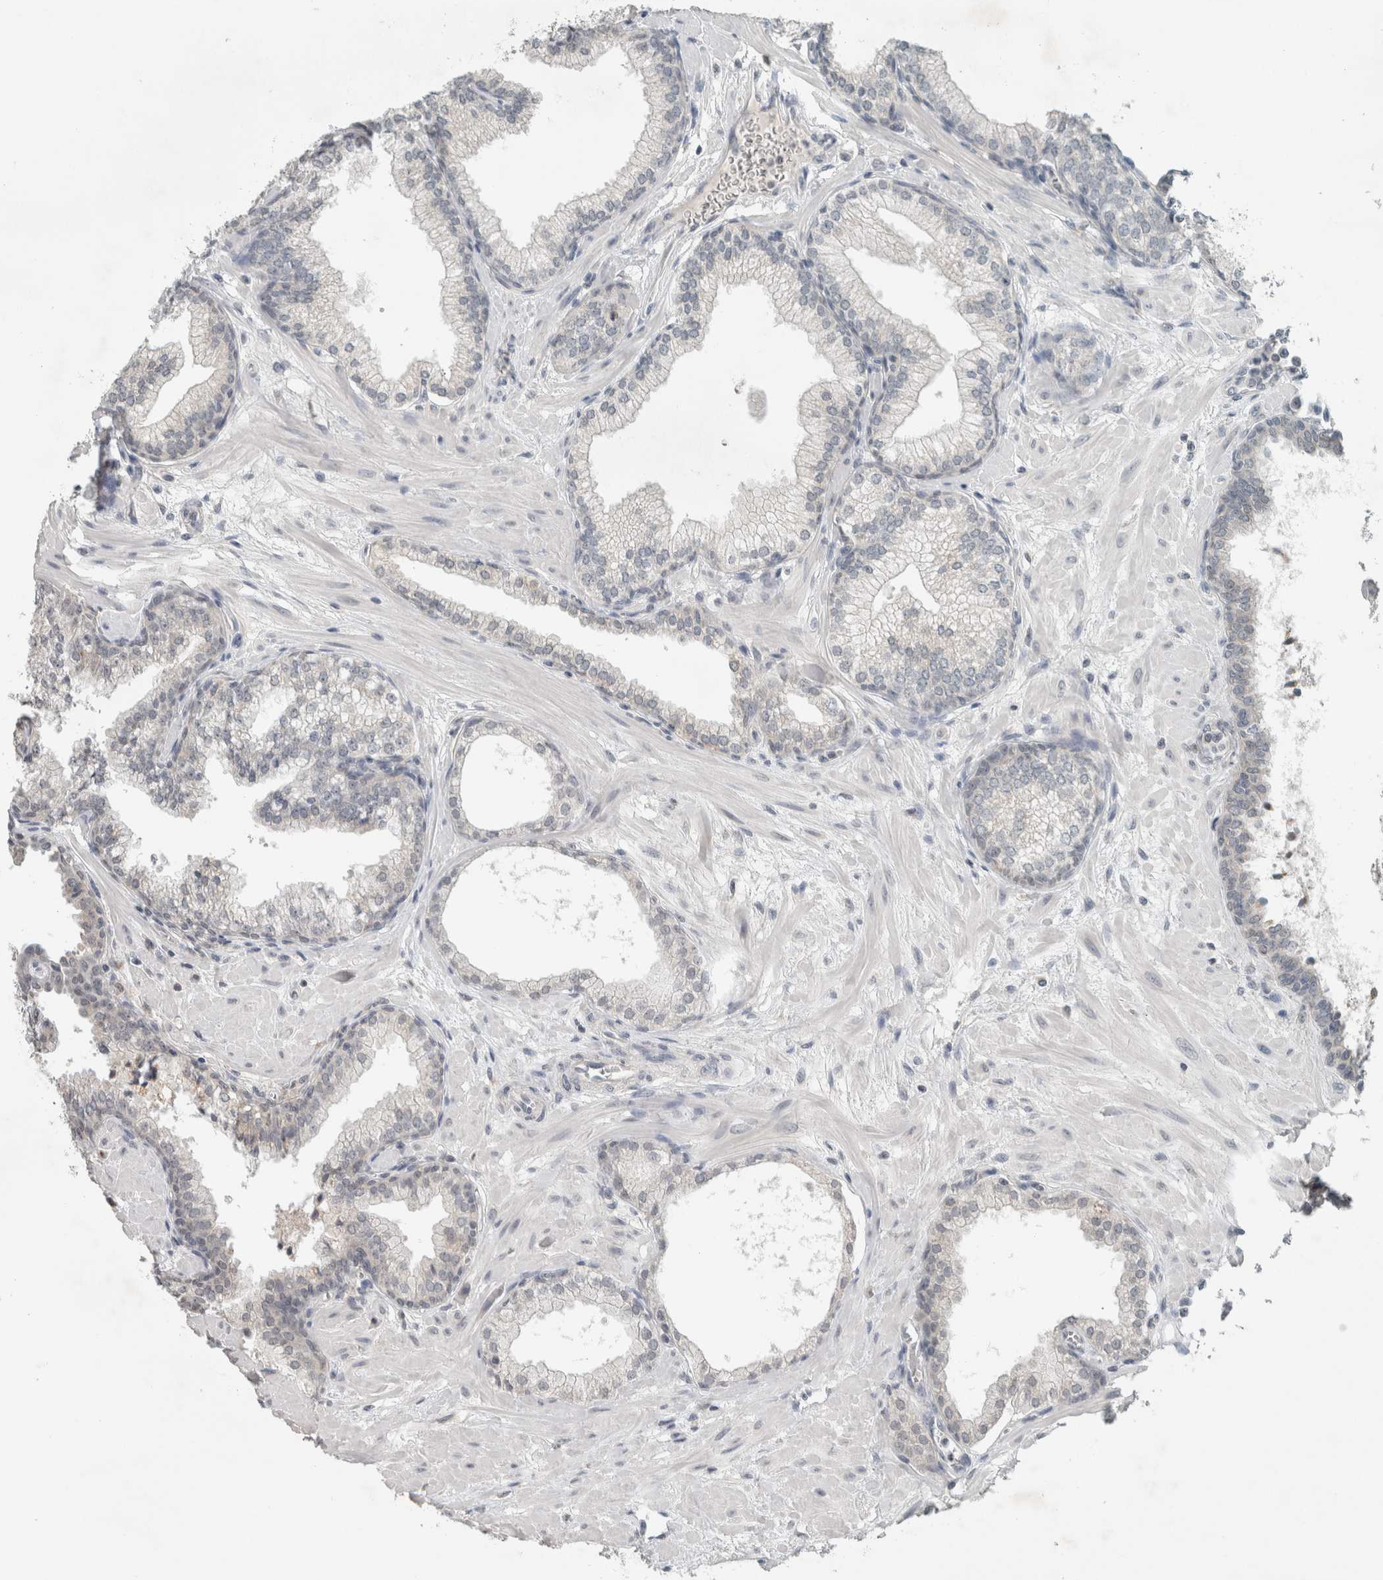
{"staining": {"intensity": "negative", "quantity": "none", "location": "none"}, "tissue": "prostate", "cell_type": "Glandular cells", "image_type": "normal", "snomed": [{"axis": "morphology", "description": "Normal tissue, NOS"}, {"axis": "morphology", "description": "Urothelial carcinoma, Low grade"}, {"axis": "topography", "description": "Urinary bladder"}, {"axis": "topography", "description": "Prostate"}], "caption": "The IHC image has no significant positivity in glandular cells of prostate.", "gene": "TRIT1", "patient": {"sex": "male", "age": 60}}